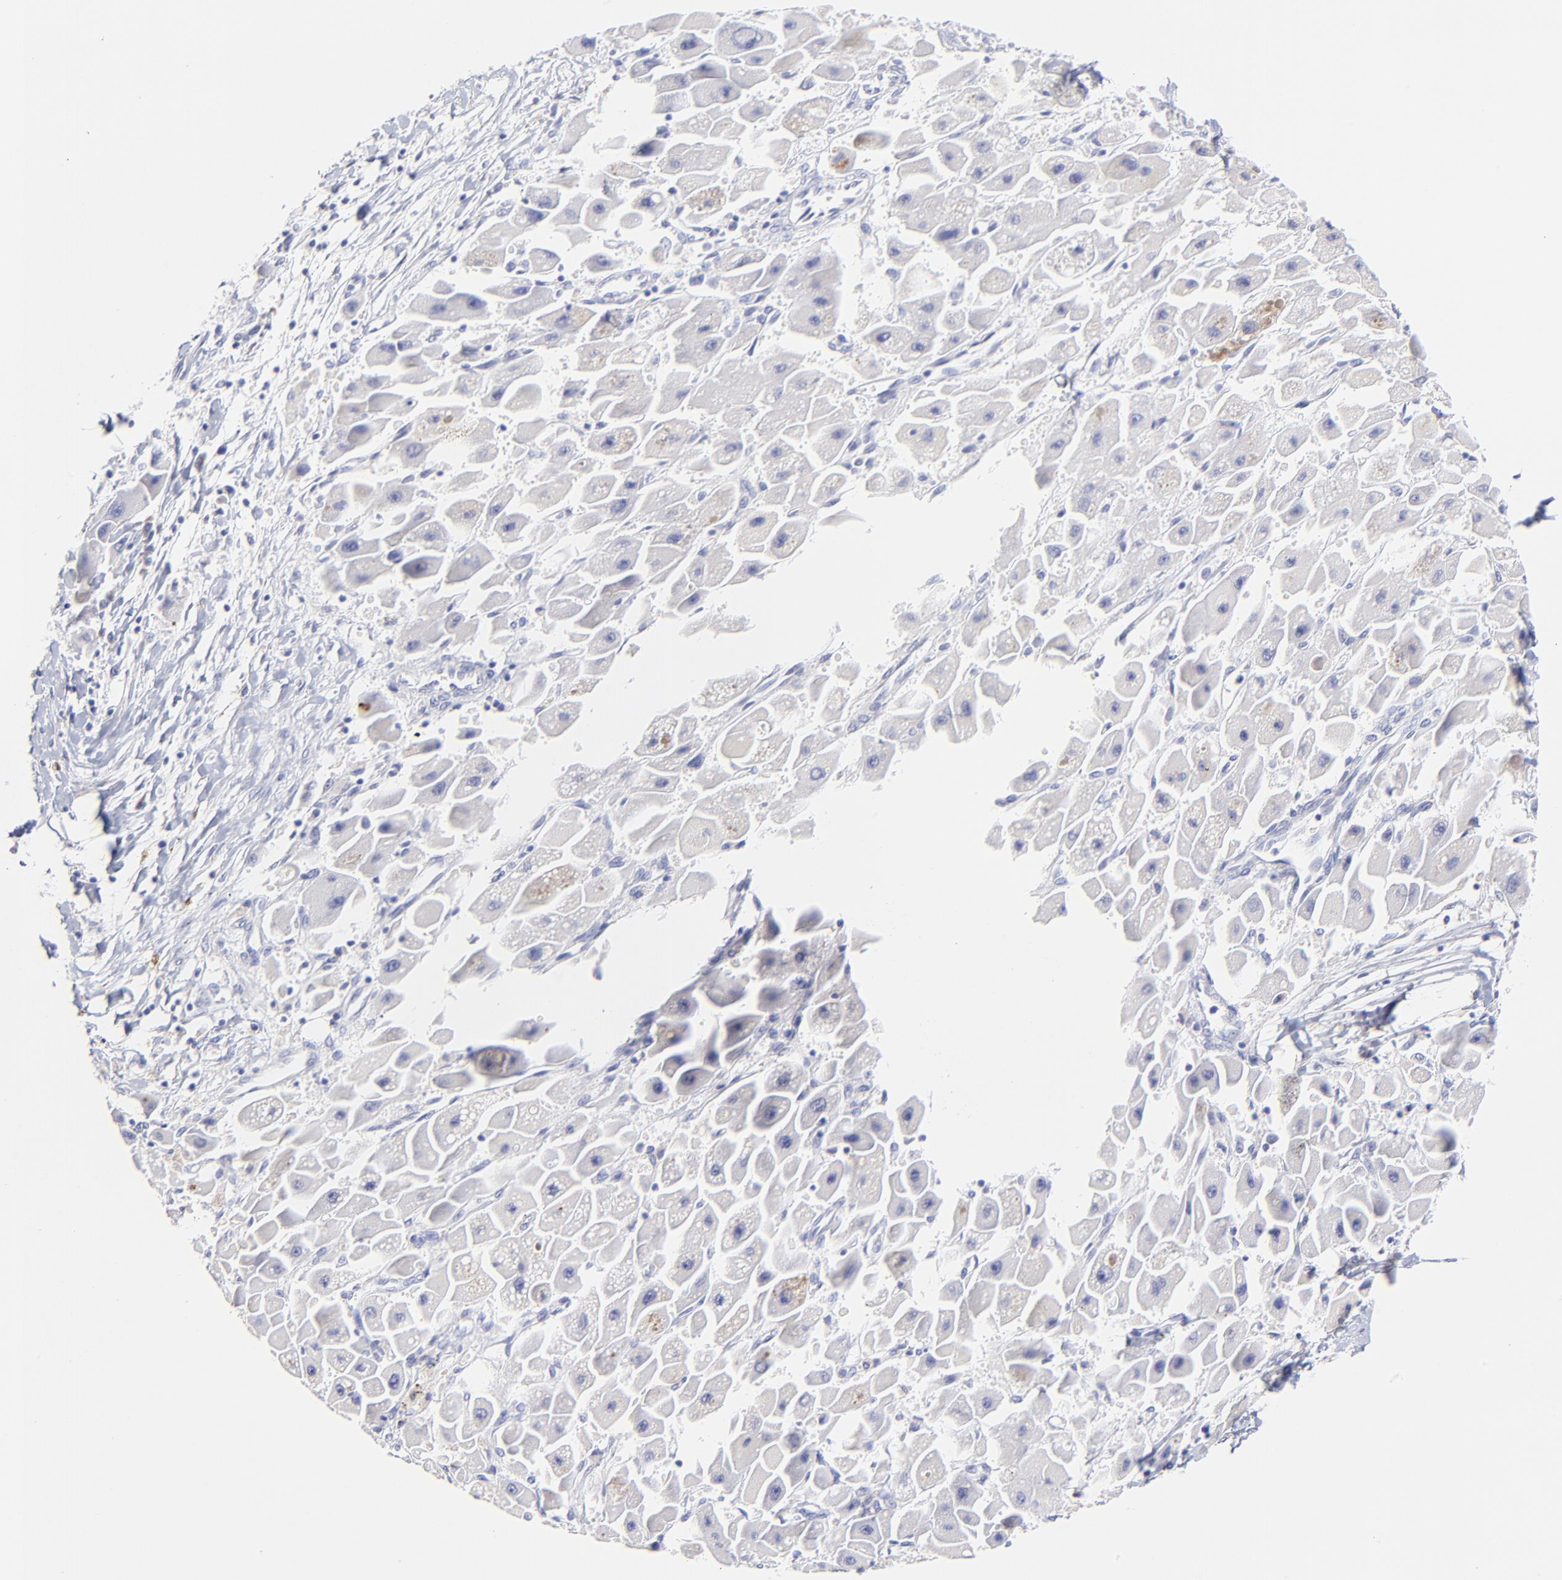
{"staining": {"intensity": "negative", "quantity": "none", "location": "none"}, "tissue": "liver cancer", "cell_type": "Tumor cells", "image_type": "cancer", "snomed": [{"axis": "morphology", "description": "Carcinoma, Hepatocellular, NOS"}, {"axis": "topography", "description": "Liver"}], "caption": "High power microscopy histopathology image of an immunohistochemistry (IHC) photomicrograph of liver hepatocellular carcinoma, revealing no significant positivity in tumor cells. The staining is performed using DAB brown chromogen with nuclei counter-stained in using hematoxylin.", "gene": "ASB9", "patient": {"sex": "male", "age": 24}}